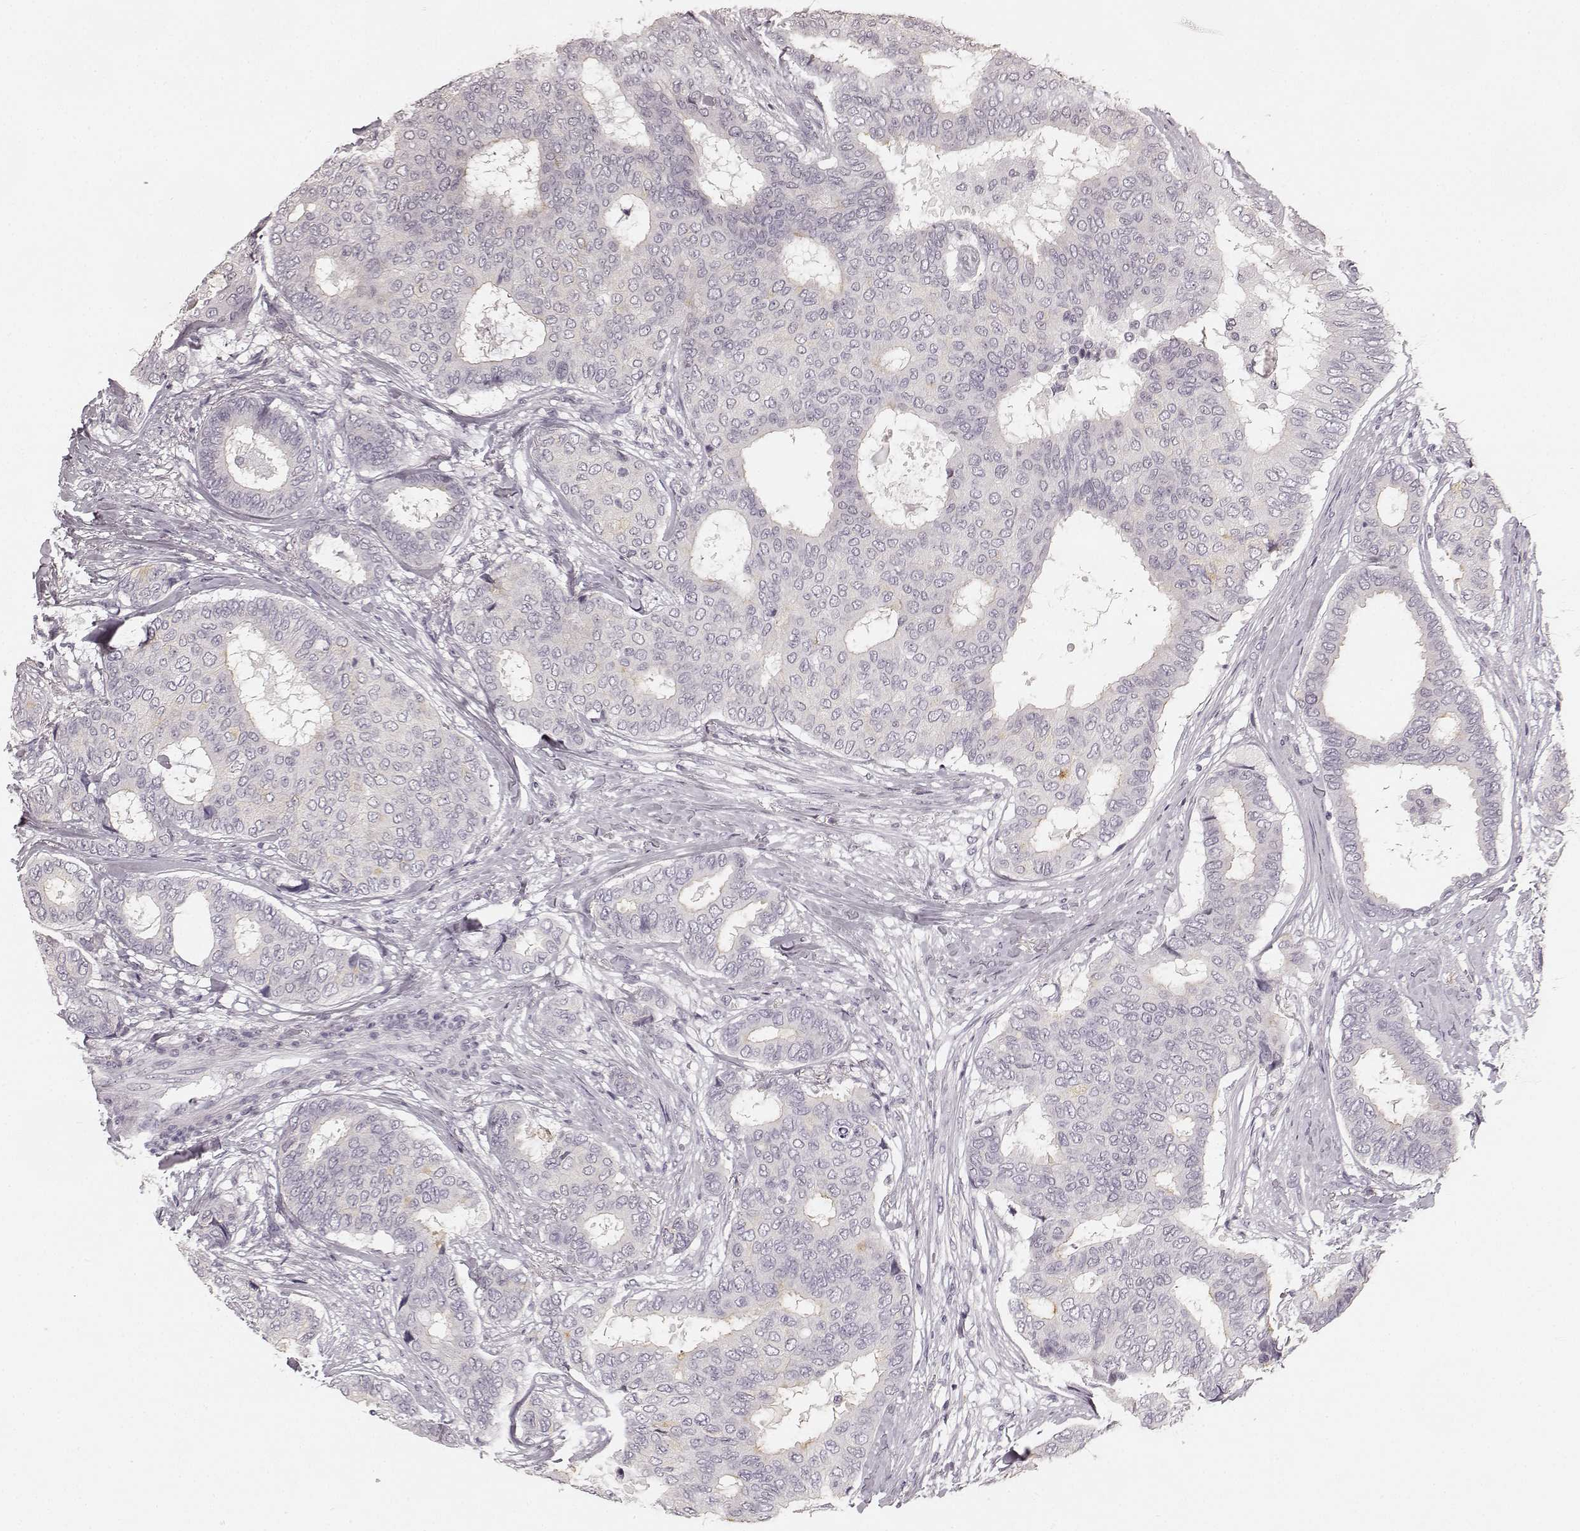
{"staining": {"intensity": "negative", "quantity": "none", "location": "none"}, "tissue": "breast cancer", "cell_type": "Tumor cells", "image_type": "cancer", "snomed": [{"axis": "morphology", "description": "Duct carcinoma"}, {"axis": "topography", "description": "Breast"}], "caption": "Immunohistochemistry (IHC) micrograph of human breast cancer stained for a protein (brown), which exhibits no positivity in tumor cells.", "gene": "RIT2", "patient": {"sex": "female", "age": 75}}